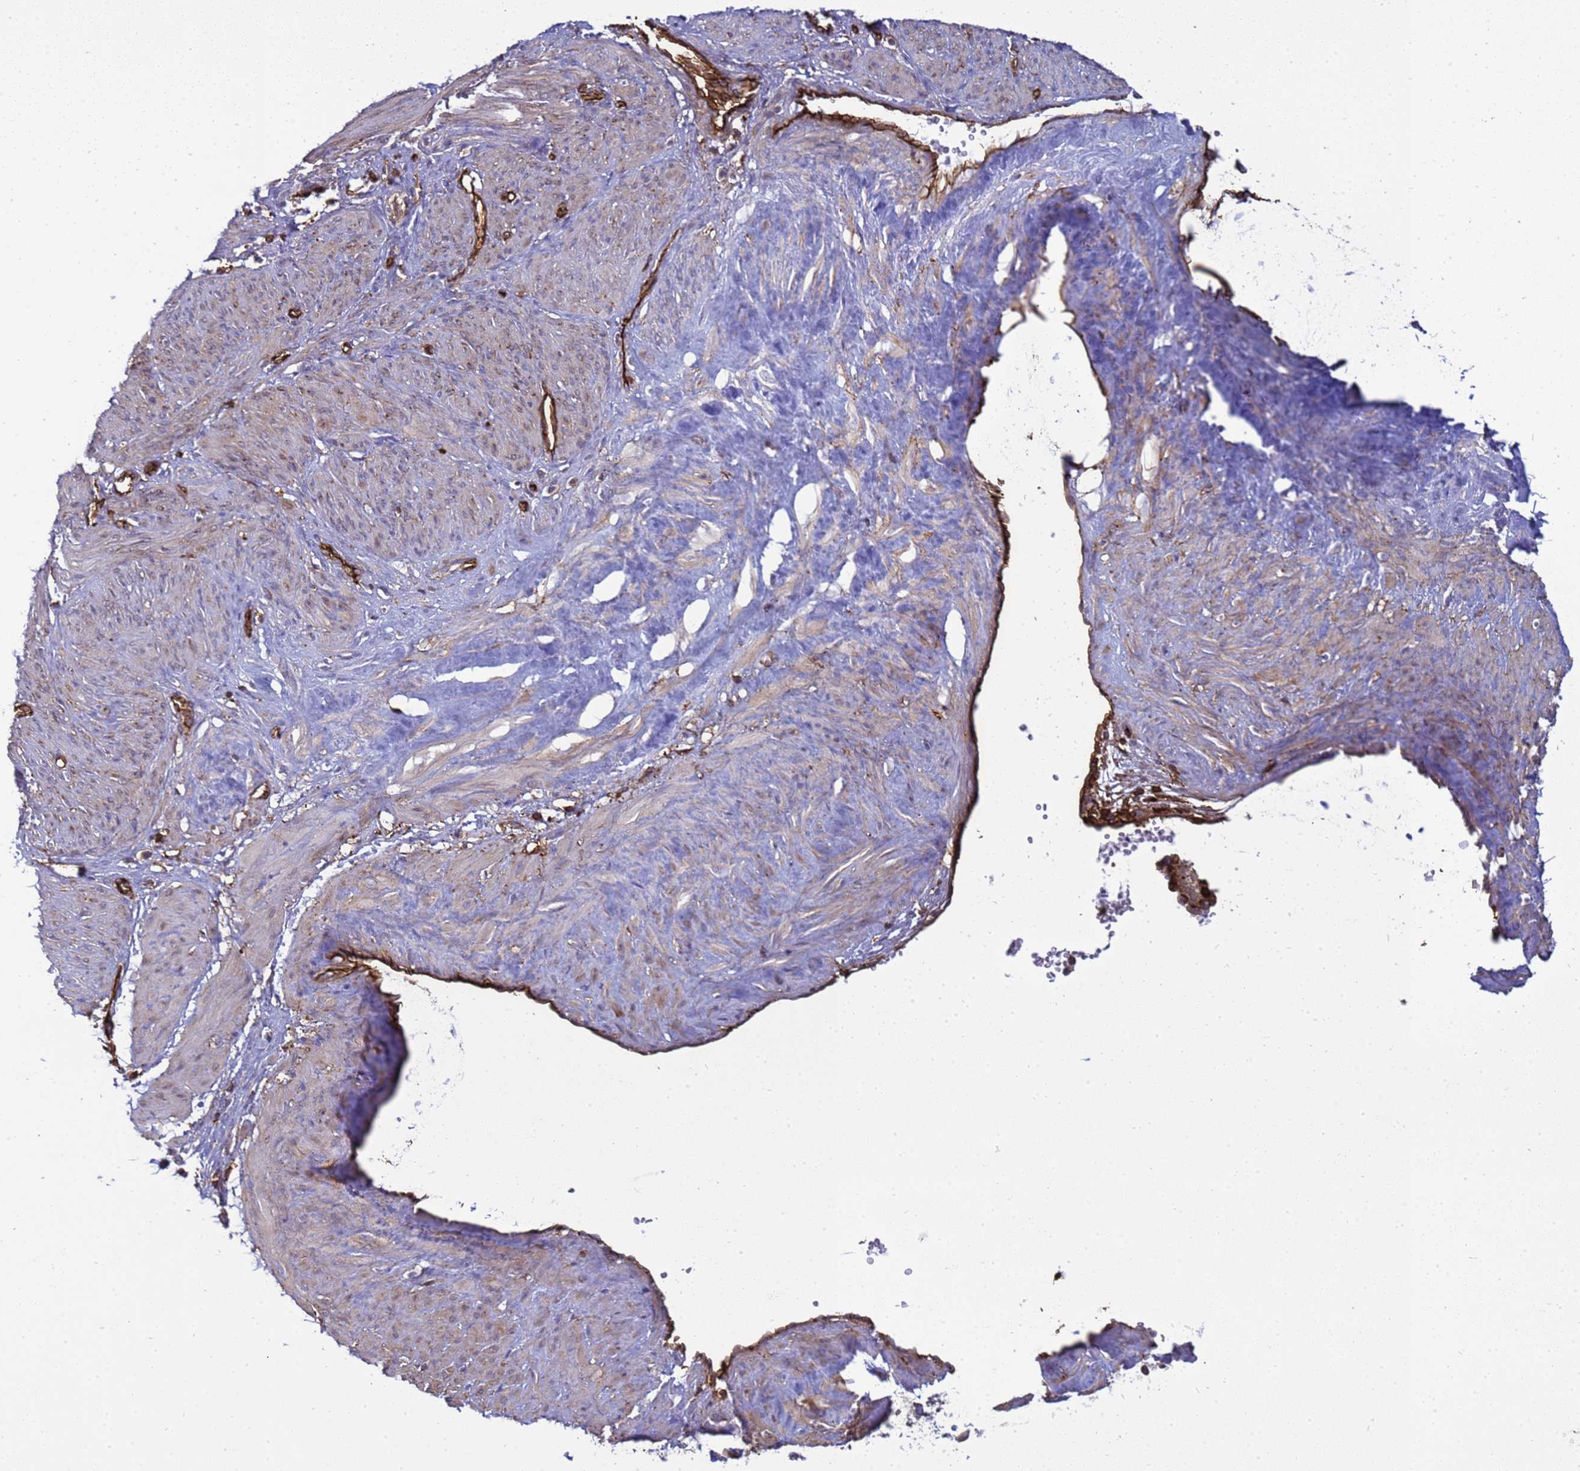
{"staining": {"intensity": "weak", "quantity": "<25%", "location": "cytoplasmic/membranous"}, "tissue": "smooth muscle", "cell_type": "Smooth muscle cells", "image_type": "normal", "snomed": [{"axis": "morphology", "description": "Normal tissue, NOS"}, {"axis": "topography", "description": "Endometrium"}], "caption": "Human smooth muscle stained for a protein using immunohistochemistry exhibits no positivity in smooth muscle cells.", "gene": "ZBTB8OS", "patient": {"sex": "female", "age": 33}}